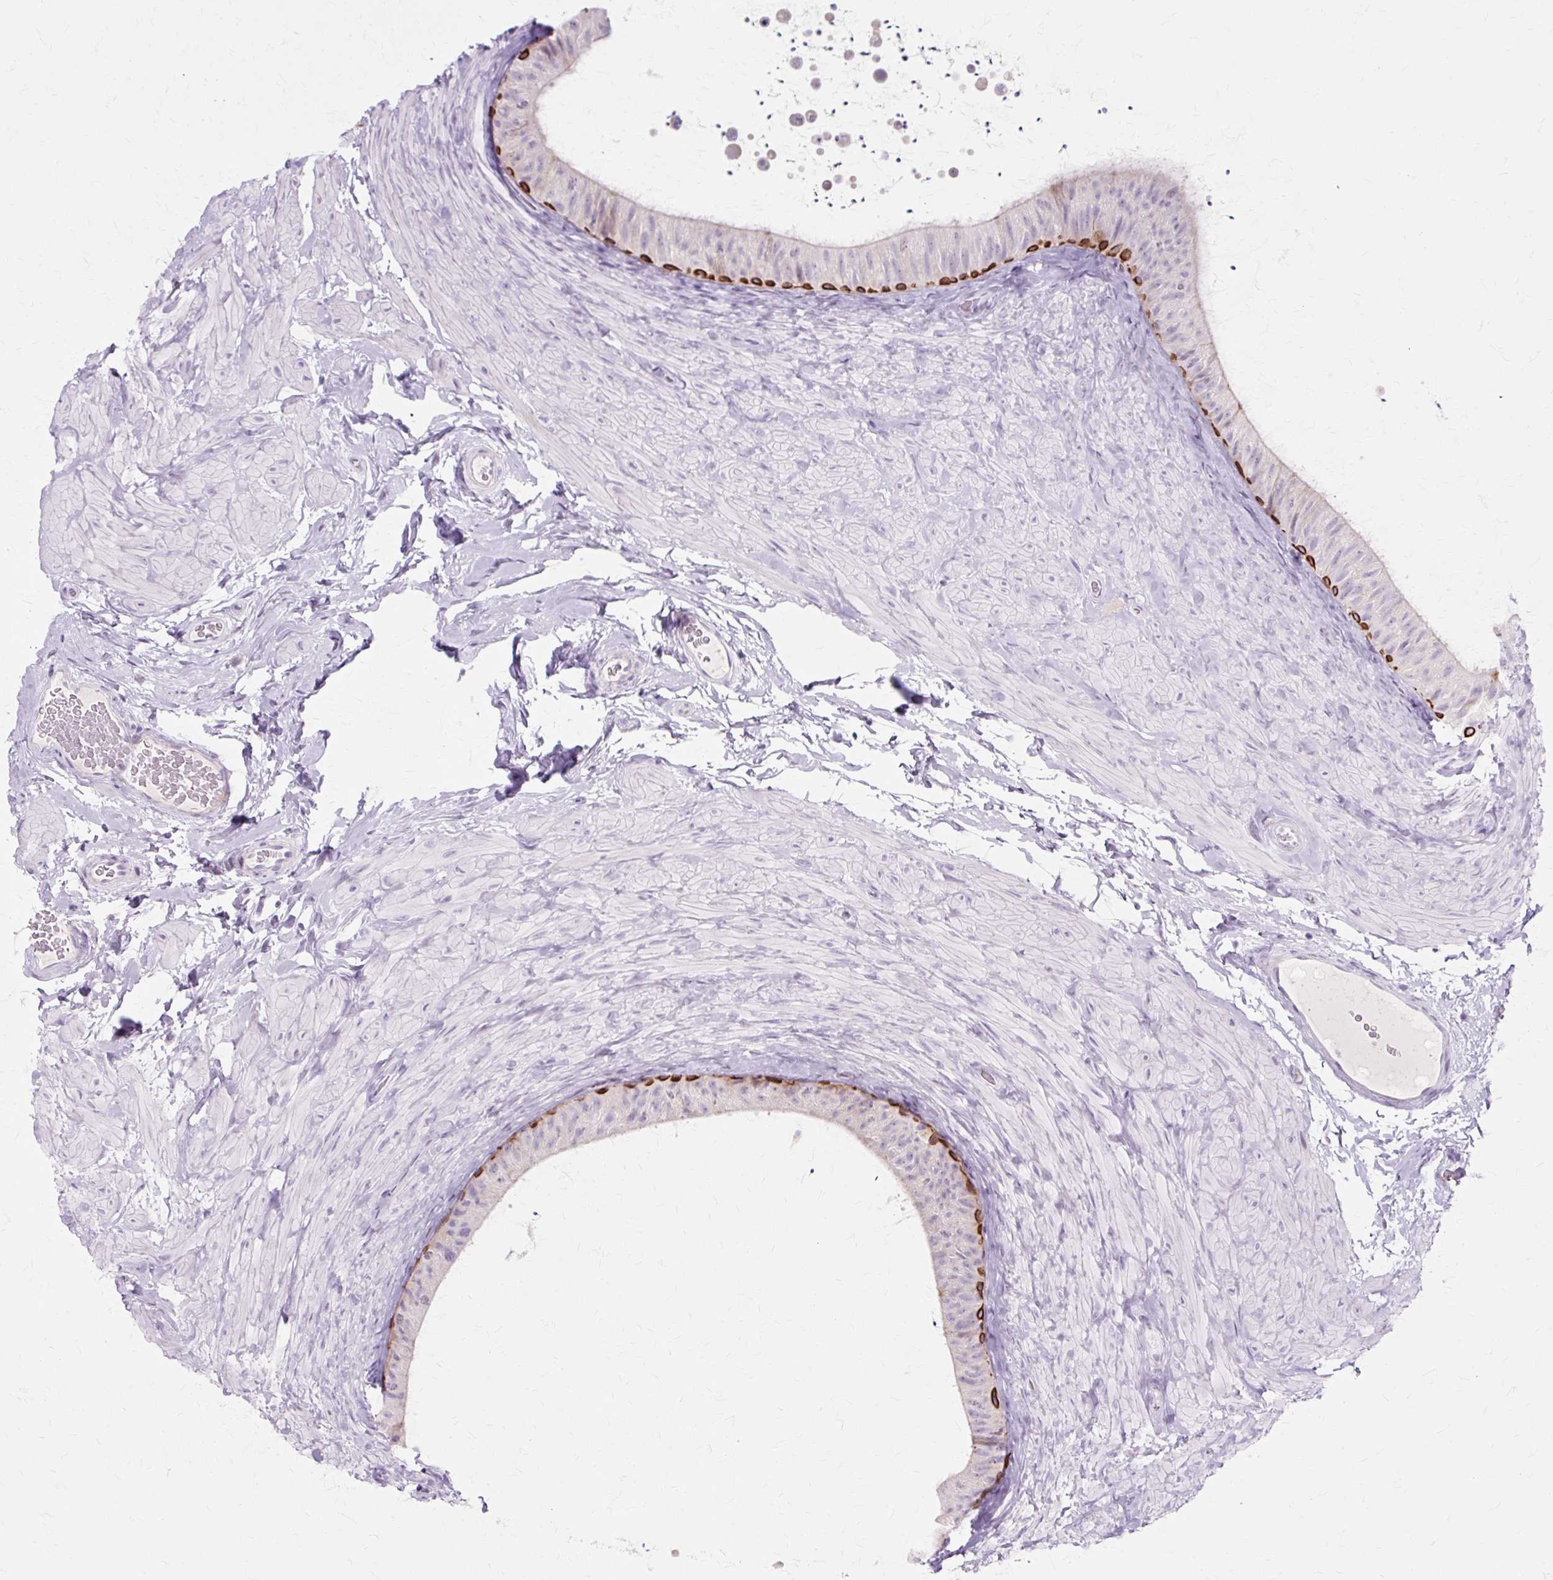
{"staining": {"intensity": "strong", "quantity": "<25%", "location": "cytoplasmic/membranous"}, "tissue": "epididymis", "cell_type": "Glandular cells", "image_type": "normal", "snomed": [{"axis": "morphology", "description": "Normal tissue, NOS"}, {"axis": "topography", "description": "Epididymis, spermatic cord, NOS"}, {"axis": "topography", "description": "Epididymis"}], "caption": "Immunohistochemistry (IHC) (DAB) staining of unremarkable epididymis exhibits strong cytoplasmic/membranous protein positivity in approximately <25% of glandular cells. (Brightfield microscopy of DAB IHC at high magnification).", "gene": "IRX2", "patient": {"sex": "male", "age": 31}}